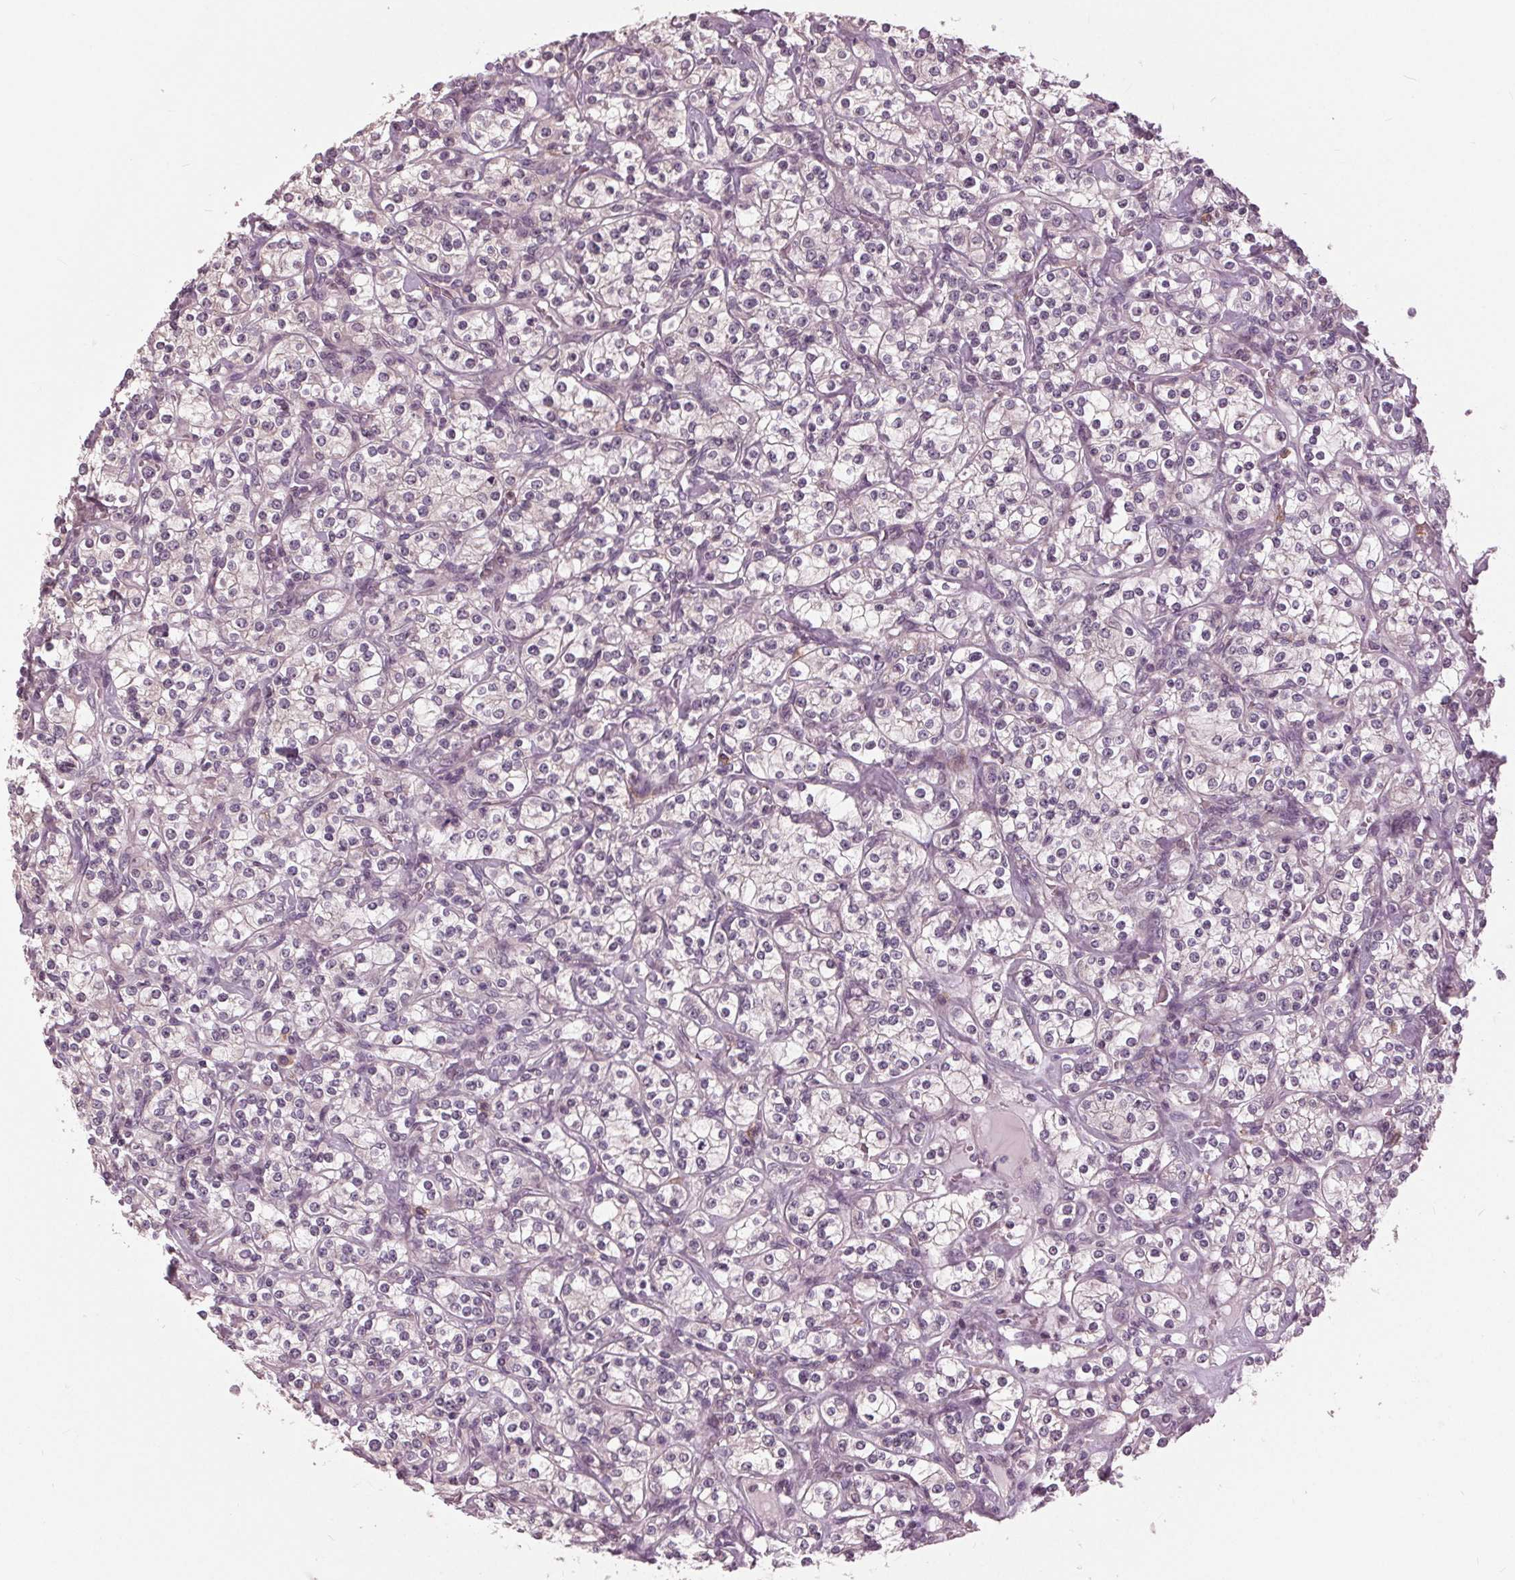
{"staining": {"intensity": "negative", "quantity": "none", "location": "none"}, "tissue": "renal cancer", "cell_type": "Tumor cells", "image_type": "cancer", "snomed": [{"axis": "morphology", "description": "Adenocarcinoma, NOS"}, {"axis": "topography", "description": "Kidney"}], "caption": "This is an IHC histopathology image of renal adenocarcinoma. There is no positivity in tumor cells.", "gene": "SIGLEC6", "patient": {"sex": "male", "age": 77}}